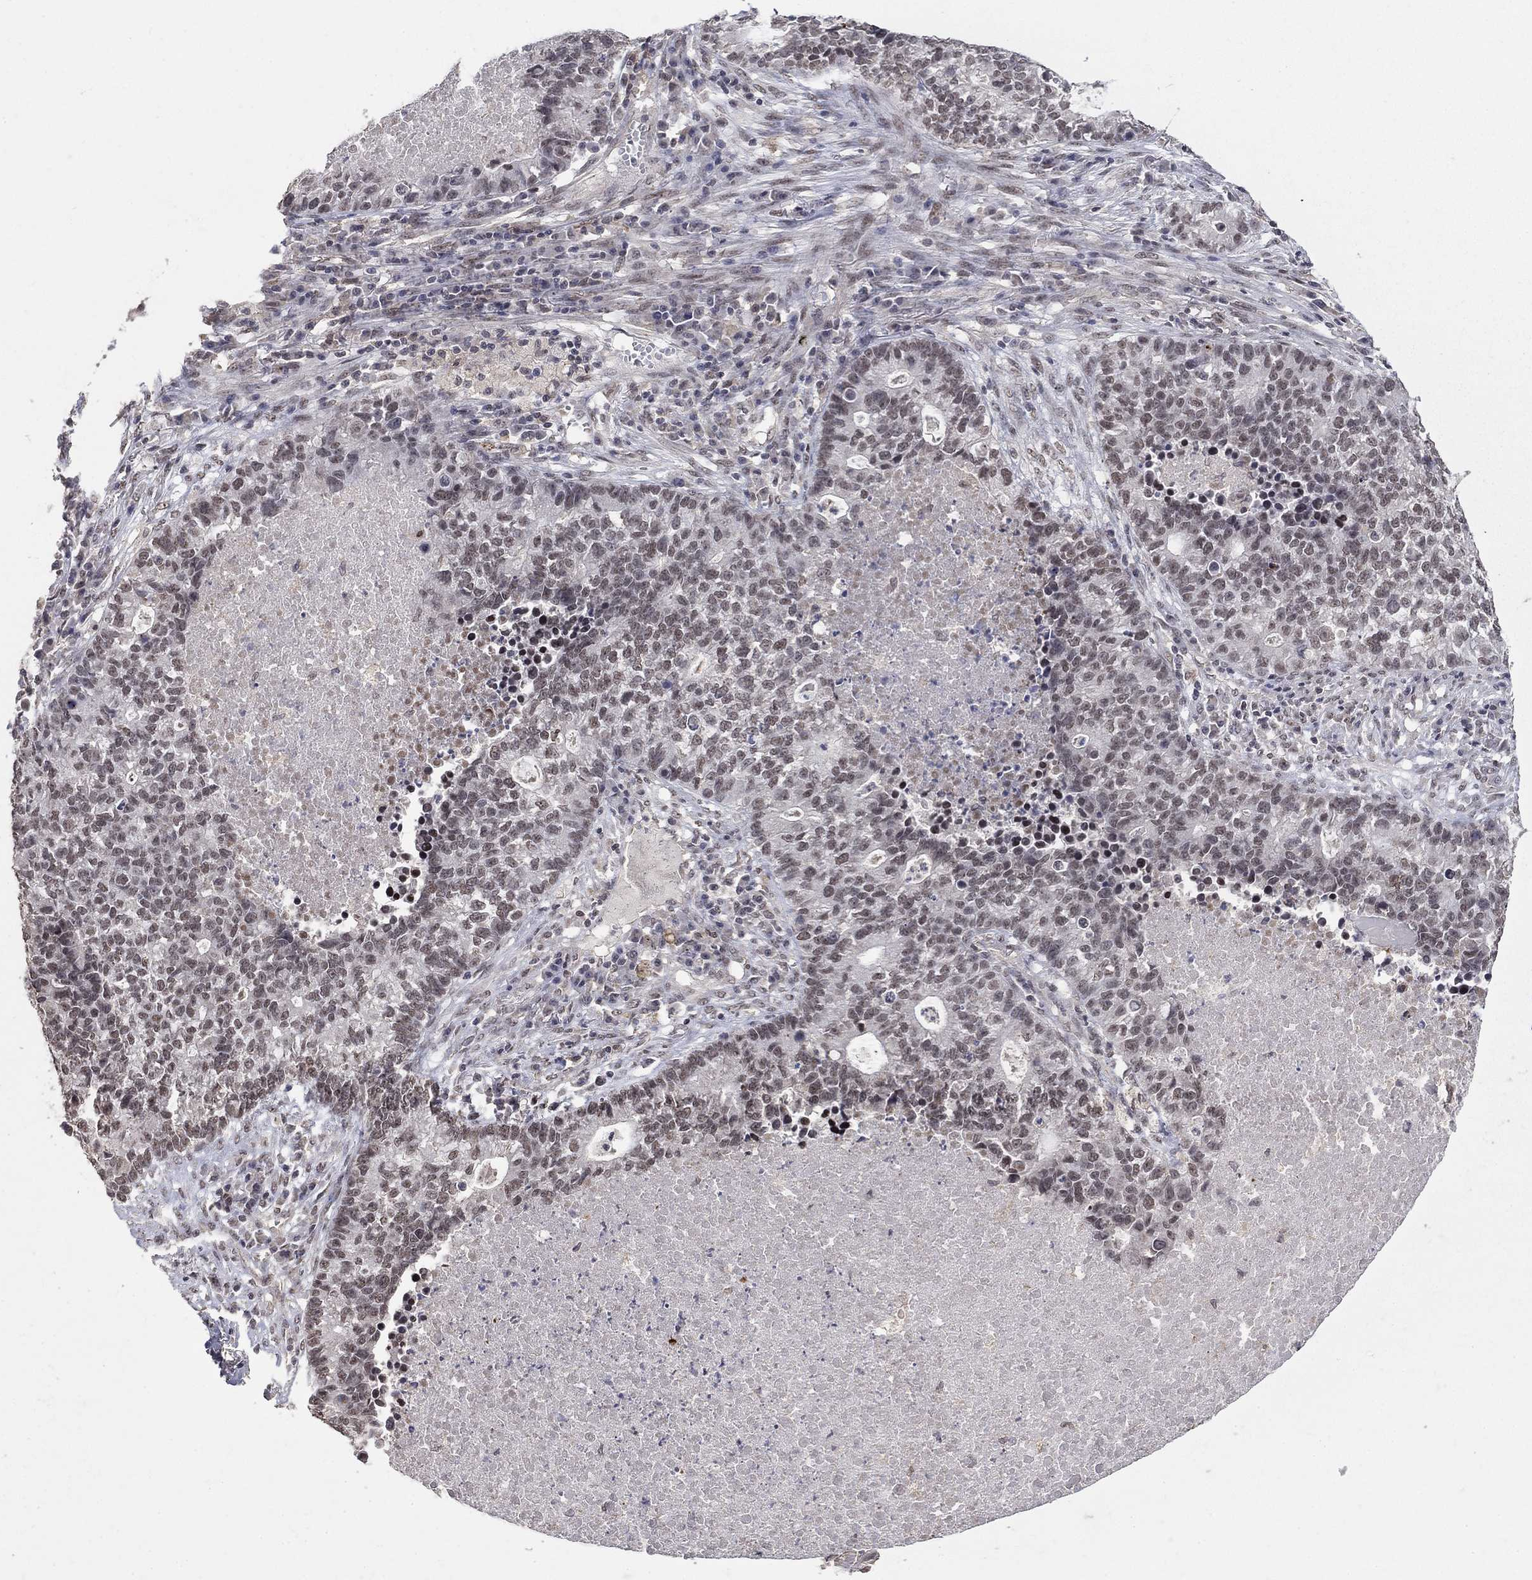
{"staining": {"intensity": "weak", "quantity": "25%-75%", "location": "nuclear"}, "tissue": "lung cancer", "cell_type": "Tumor cells", "image_type": "cancer", "snomed": [{"axis": "morphology", "description": "Adenocarcinoma, NOS"}, {"axis": "topography", "description": "Lung"}], "caption": "Human lung cancer (adenocarcinoma) stained with a brown dye displays weak nuclear positive staining in about 25%-75% of tumor cells.", "gene": "GRIA3", "patient": {"sex": "male", "age": 57}}